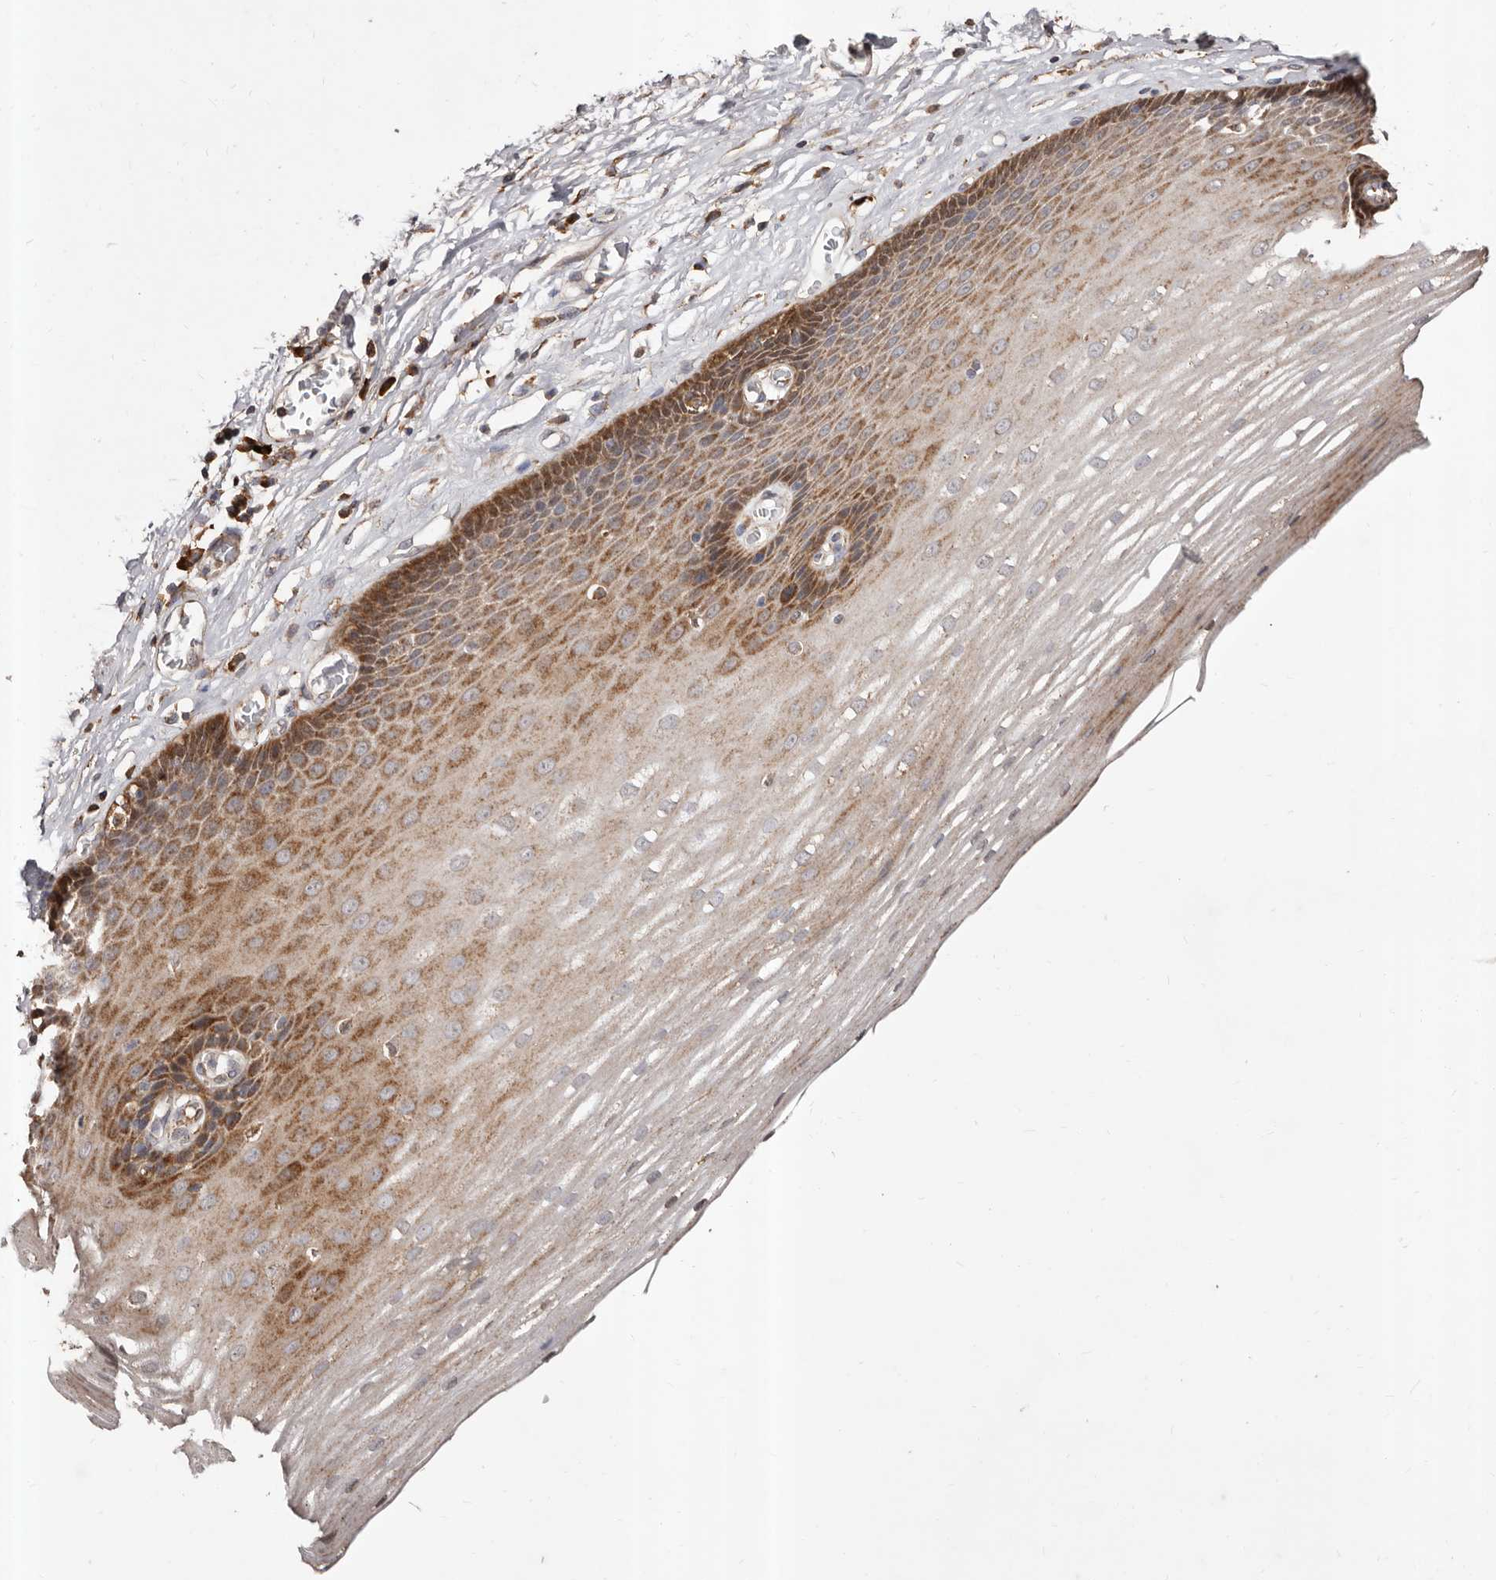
{"staining": {"intensity": "strong", "quantity": "25%-75%", "location": "cytoplasmic/membranous"}, "tissue": "esophagus", "cell_type": "Squamous epithelial cells", "image_type": "normal", "snomed": [{"axis": "morphology", "description": "Normal tissue, NOS"}, {"axis": "topography", "description": "Esophagus"}], "caption": "A brown stain labels strong cytoplasmic/membranous staining of a protein in squamous epithelial cells of benign esophagus.", "gene": "STEAP2", "patient": {"sex": "male", "age": 62}}